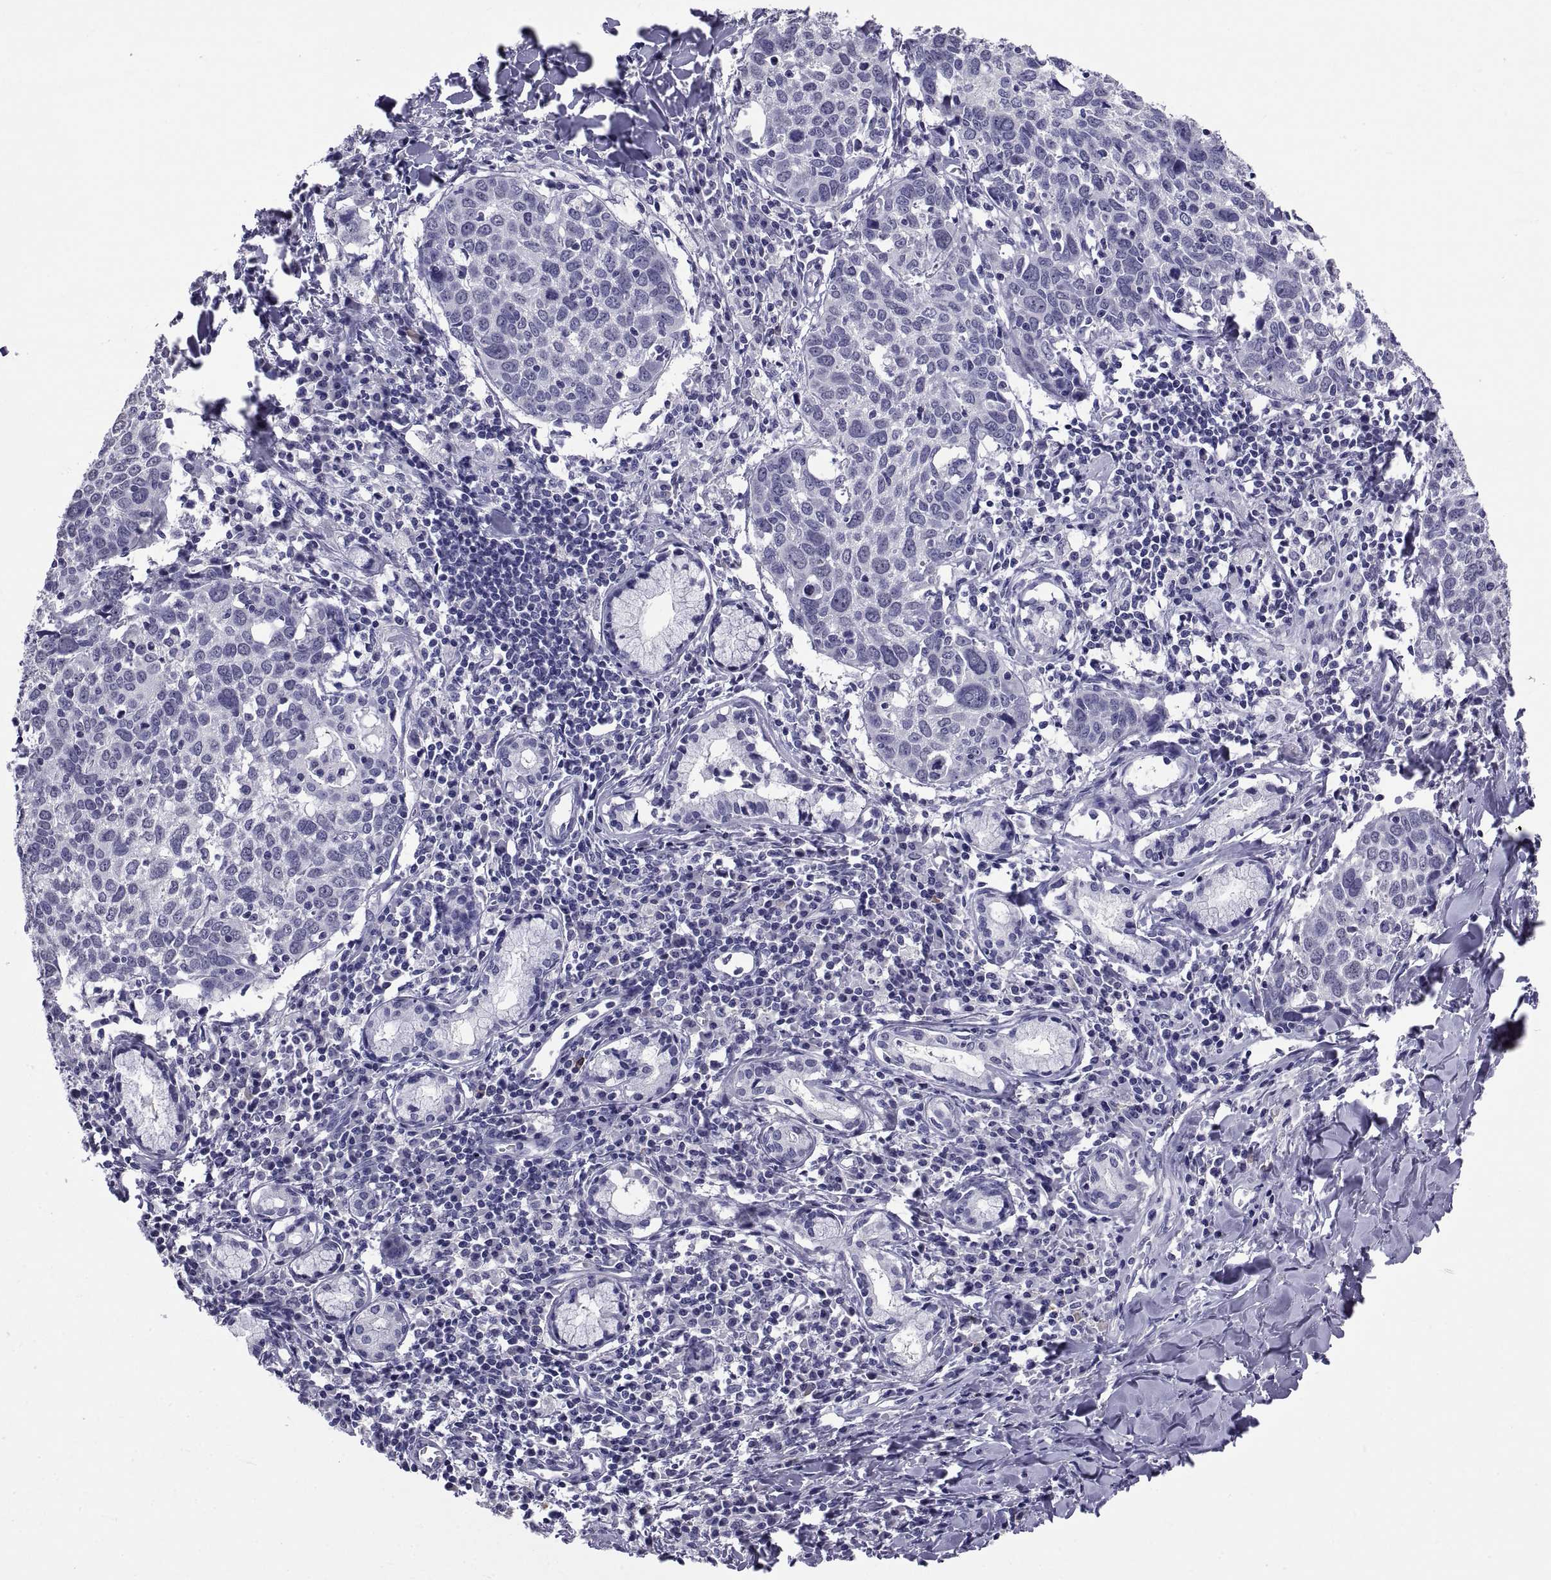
{"staining": {"intensity": "negative", "quantity": "none", "location": "none"}, "tissue": "lung cancer", "cell_type": "Tumor cells", "image_type": "cancer", "snomed": [{"axis": "morphology", "description": "Squamous cell carcinoma, NOS"}, {"axis": "topography", "description": "Lung"}], "caption": "Photomicrograph shows no significant protein staining in tumor cells of lung cancer (squamous cell carcinoma).", "gene": "TGFBR3L", "patient": {"sex": "male", "age": 57}}